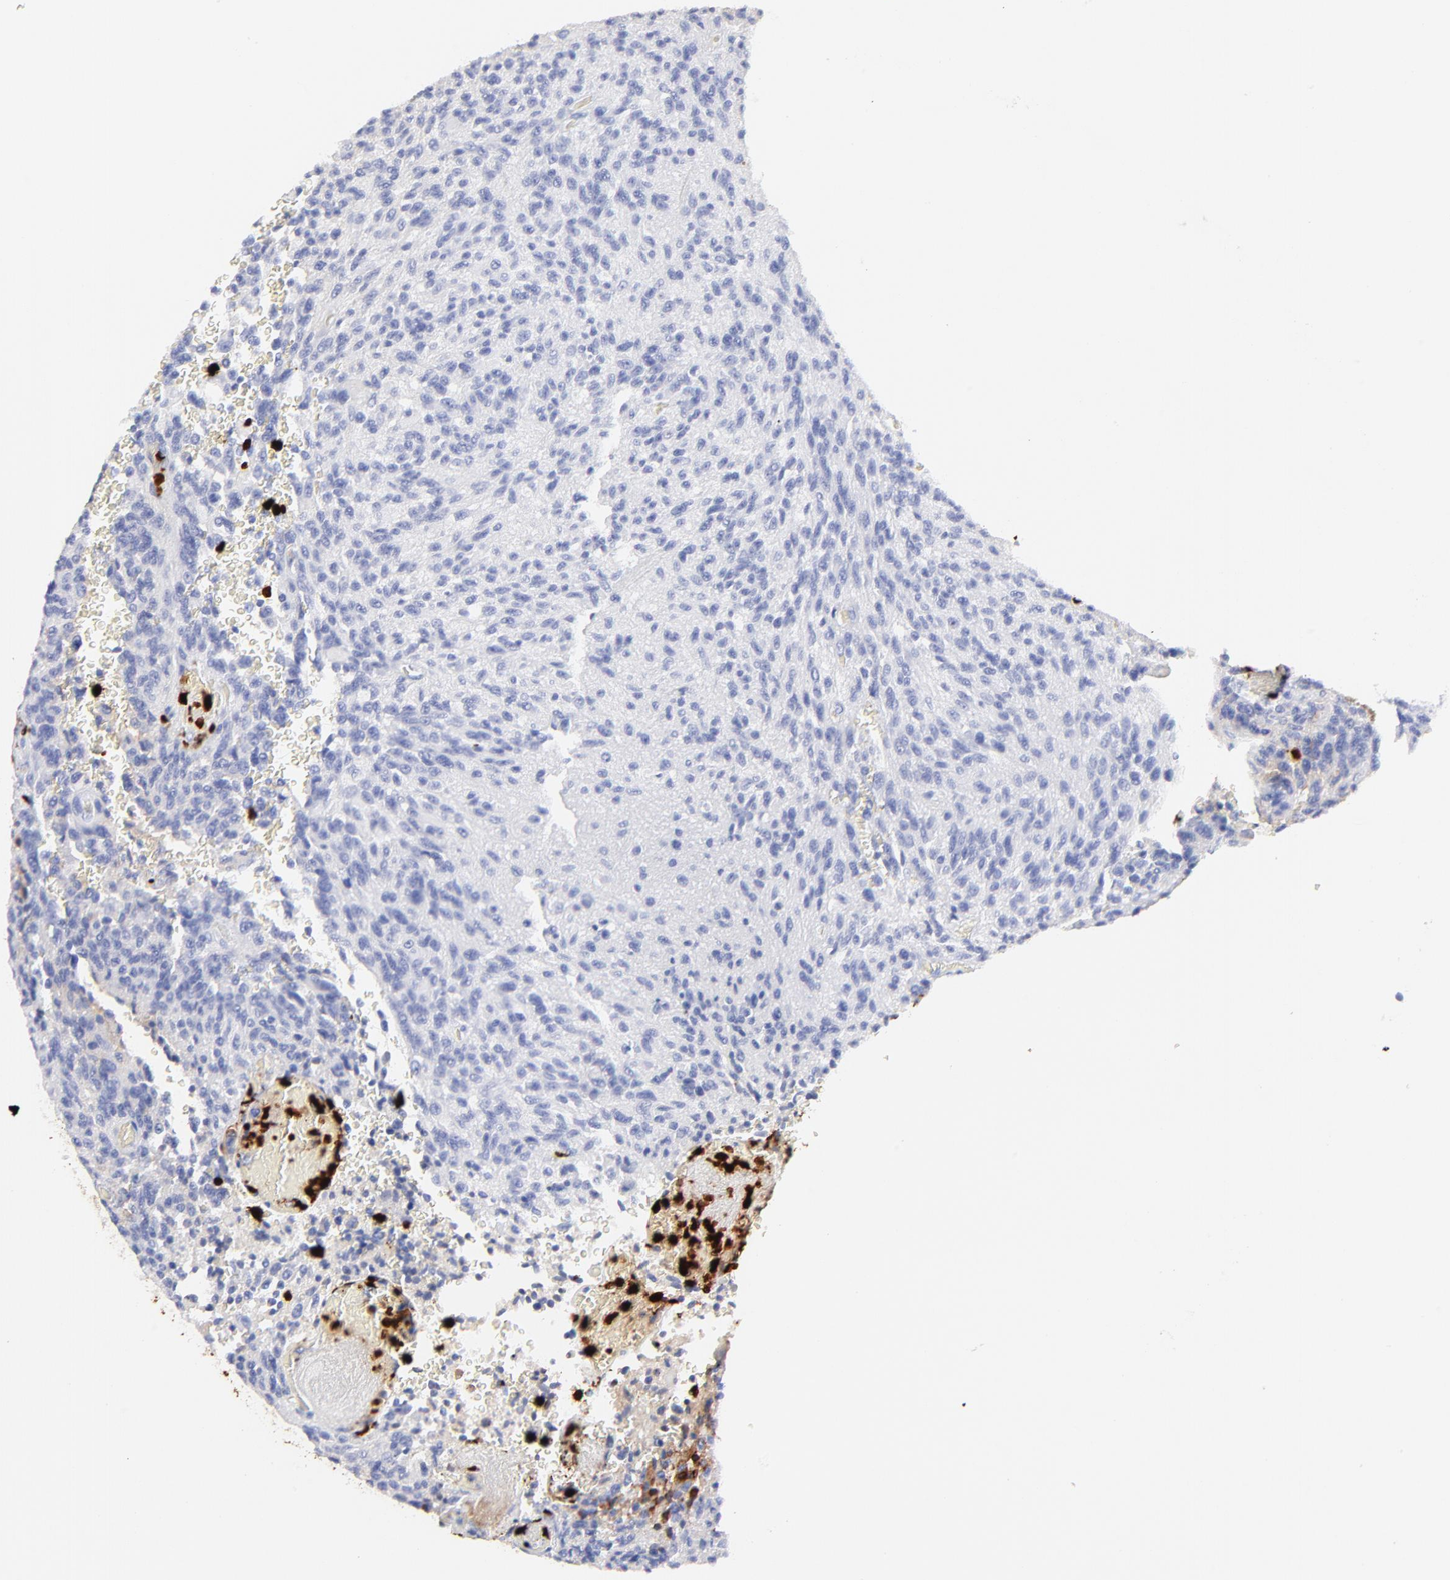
{"staining": {"intensity": "negative", "quantity": "none", "location": "none"}, "tissue": "glioma", "cell_type": "Tumor cells", "image_type": "cancer", "snomed": [{"axis": "morphology", "description": "Normal tissue, NOS"}, {"axis": "morphology", "description": "Glioma, malignant, High grade"}, {"axis": "topography", "description": "Cerebral cortex"}], "caption": "IHC image of neoplastic tissue: glioma stained with DAB displays no significant protein staining in tumor cells.", "gene": "S100A12", "patient": {"sex": "male", "age": 56}}